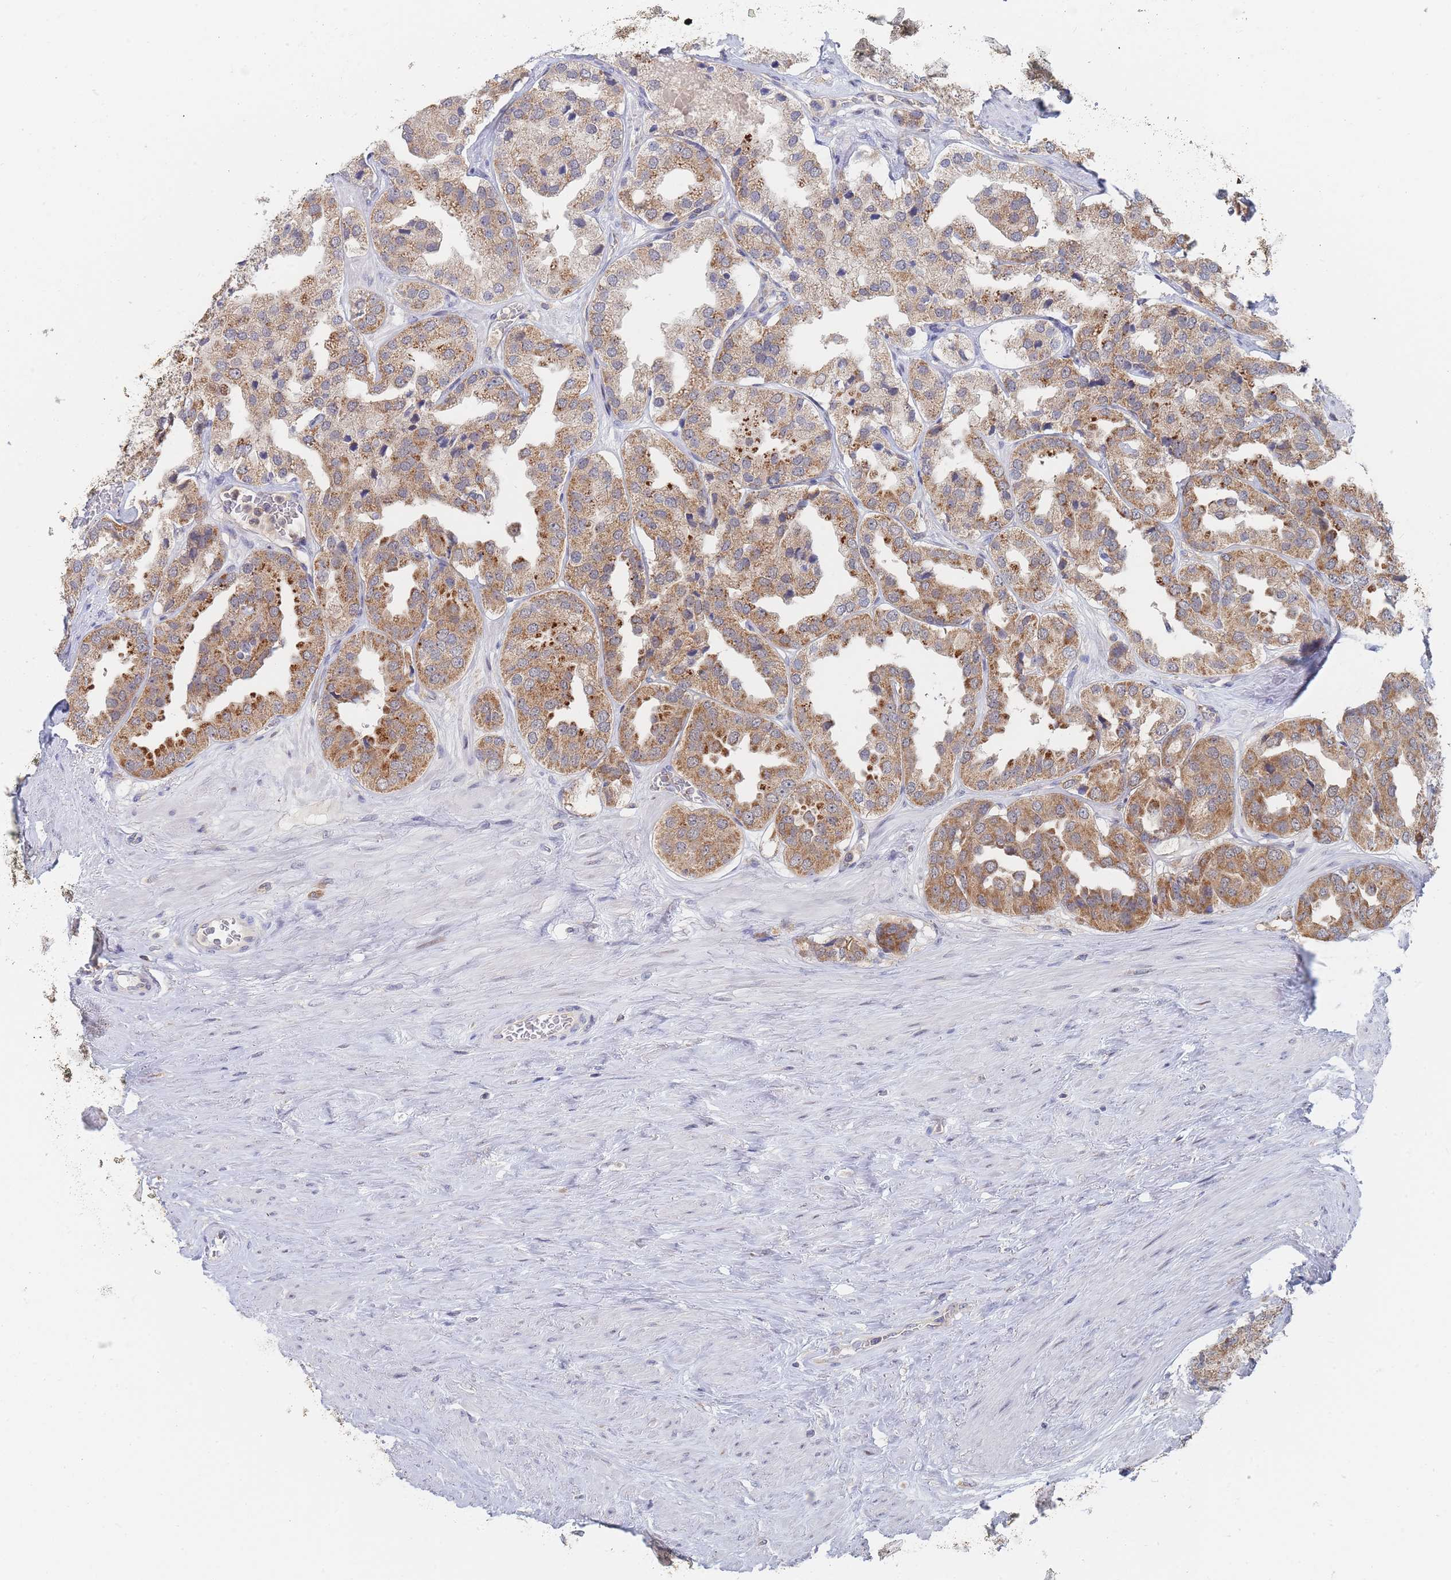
{"staining": {"intensity": "moderate", "quantity": ">75%", "location": "cytoplasmic/membranous"}, "tissue": "prostate cancer", "cell_type": "Tumor cells", "image_type": "cancer", "snomed": [{"axis": "morphology", "description": "Adenocarcinoma, High grade"}, {"axis": "topography", "description": "Prostate"}], "caption": "IHC of prostate cancer (high-grade adenocarcinoma) shows medium levels of moderate cytoplasmic/membranous staining in about >75% of tumor cells.", "gene": "PPP6C", "patient": {"sex": "male", "age": 63}}